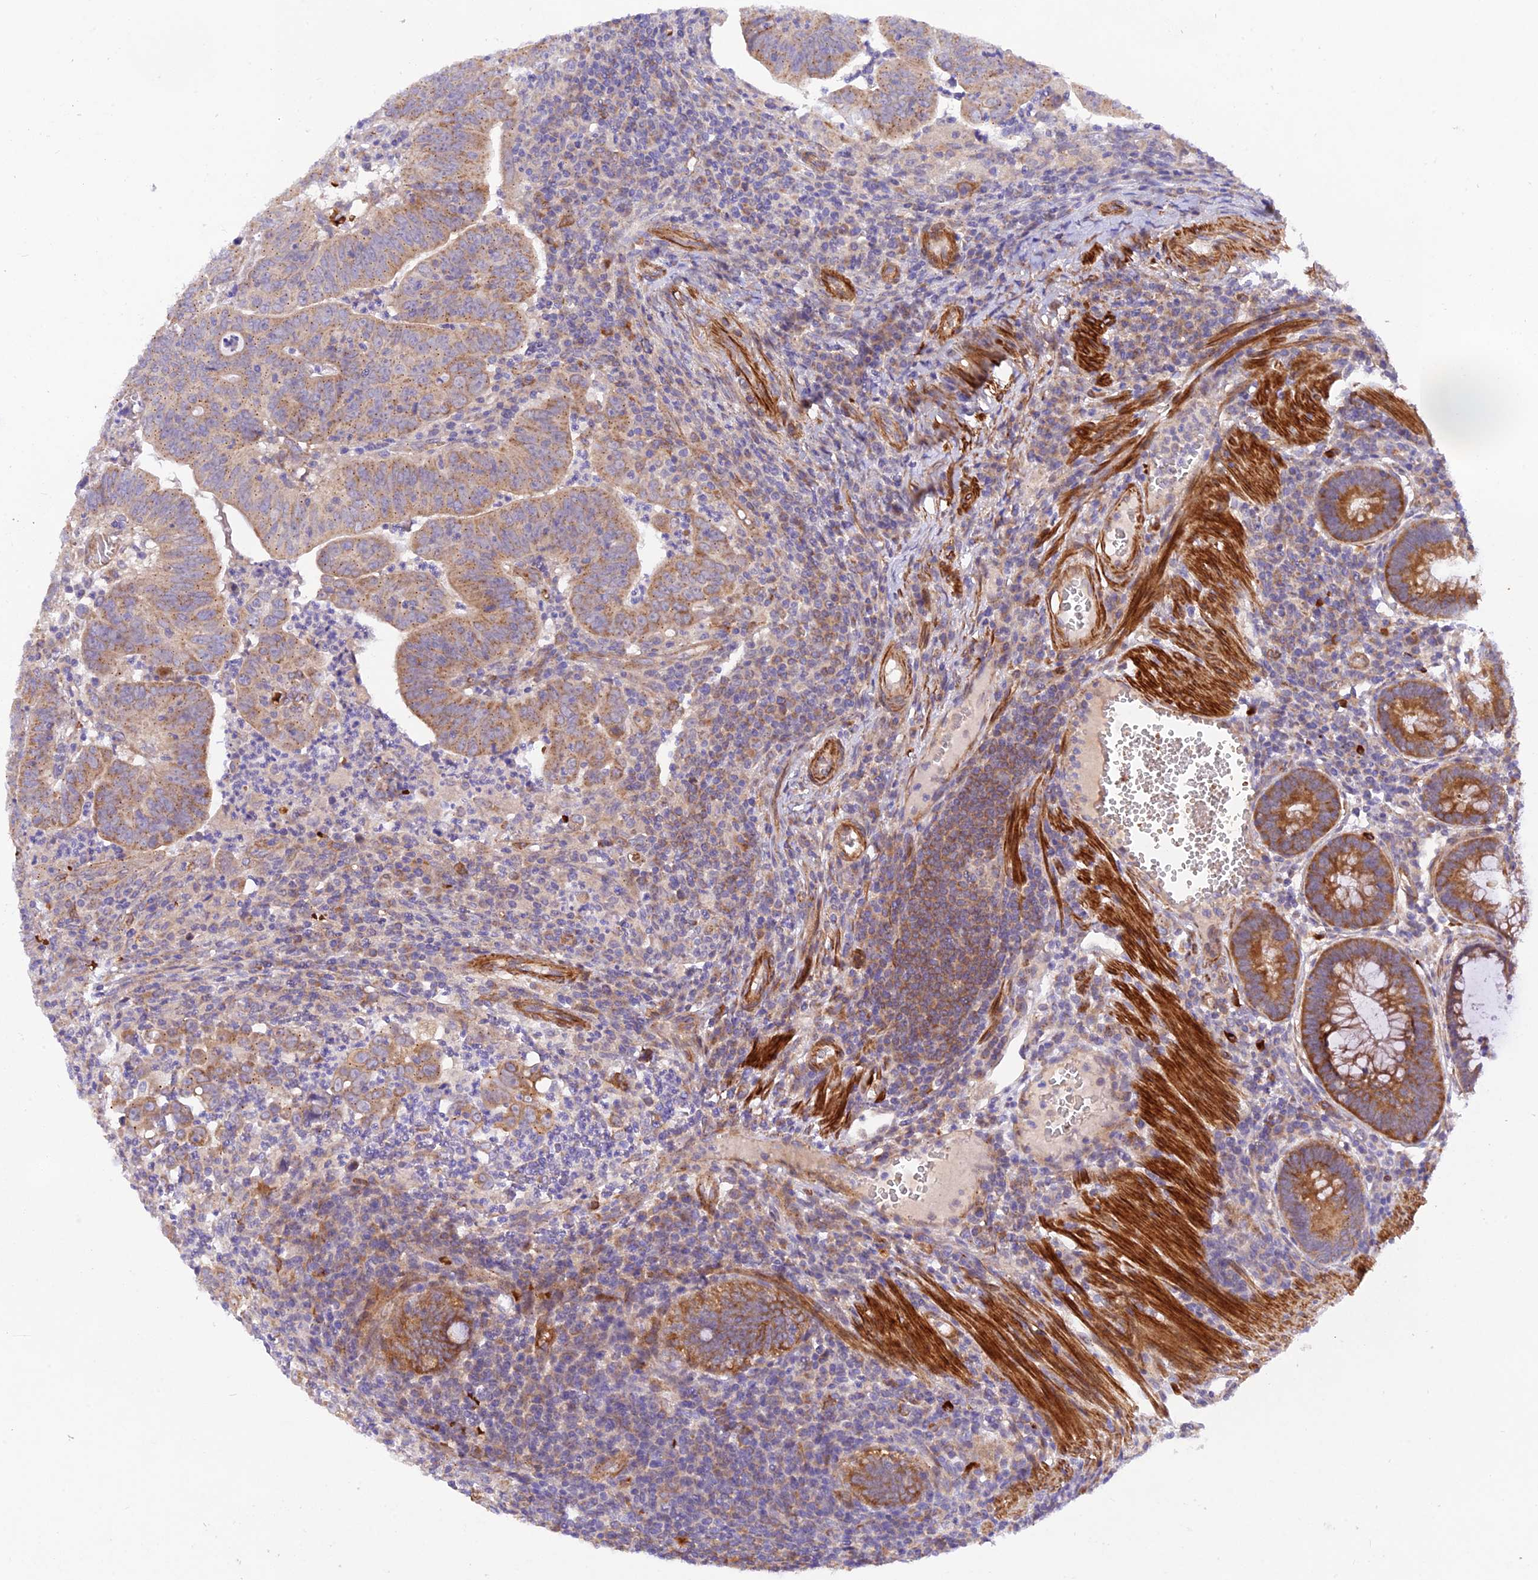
{"staining": {"intensity": "weak", "quantity": ">75%", "location": "cytoplasmic/membranous"}, "tissue": "colorectal cancer", "cell_type": "Tumor cells", "image_type": "cancer", "snomed": [{"axis": "morphology", "description": "Adenocarcinoma, NOS"}, {"axis": "topography", "description": "Rectum"}], "caption": "A brown stain highlights weak cytoplasmic/membranous expression of a protein in human adenocarcinoma (colorectal) tumor cells.", "gene": "WDFY4", "patient": {"sex": "male", "age": 69}}